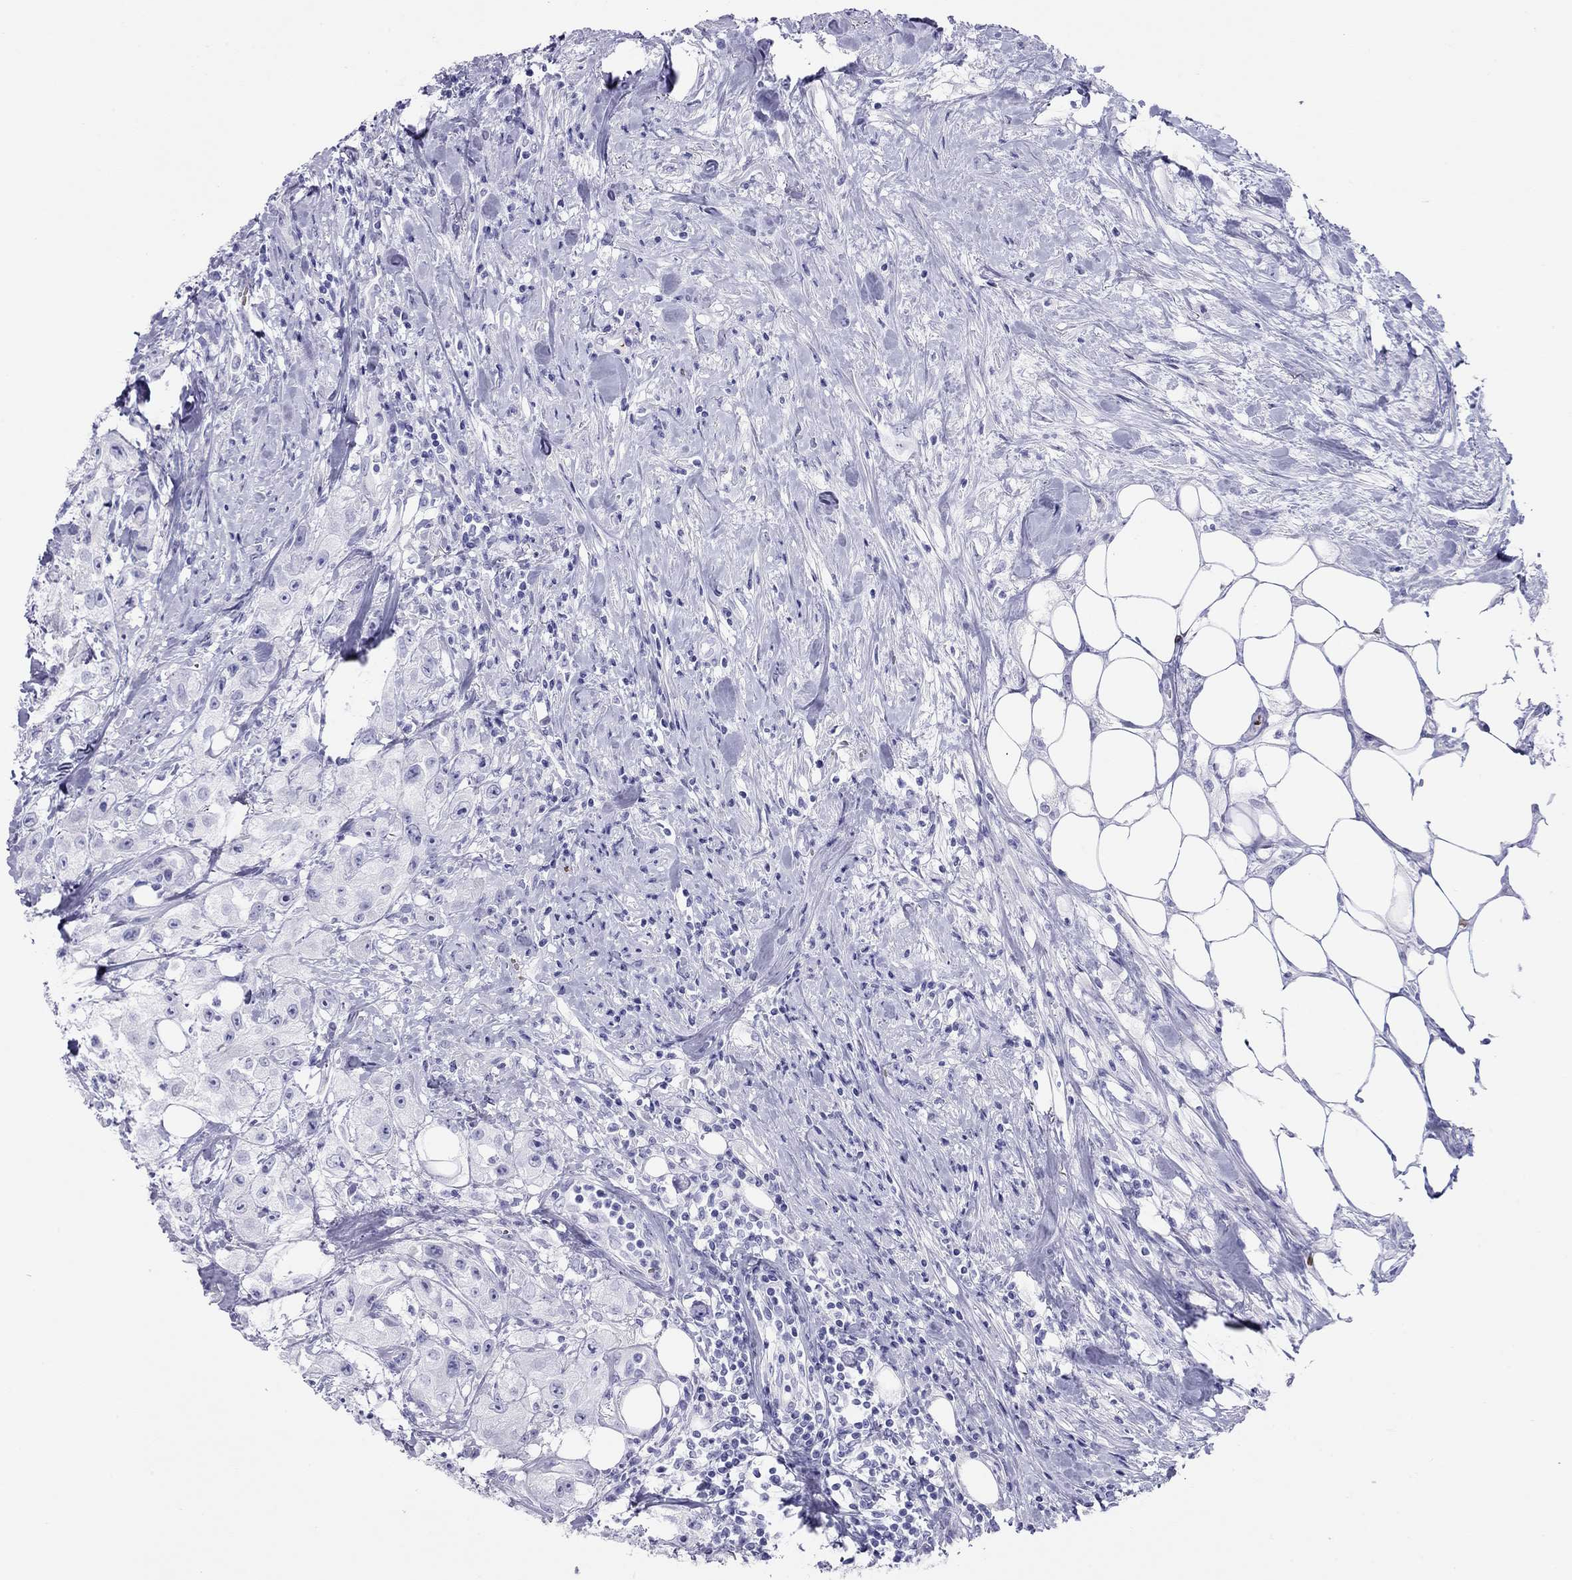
{"staining": {"intensity": "negative", "quantity": "none", "location": "none"}, "tissue": "urothelial cancer", "cell_type": "Tumor cells", "image_type": "cancer", "snomed": [{"axis": "morphology", "description": "Urothelial carcinoma, High grade"}, {"axis": "topography", "description": "Urinary bladder"}], "caption": "The micrograph displays no significant expression in tumor cells of high-grade urothelial carcinoma.", "gene": "PTPRN", "patient": {"sex": "male", "age": 79}}